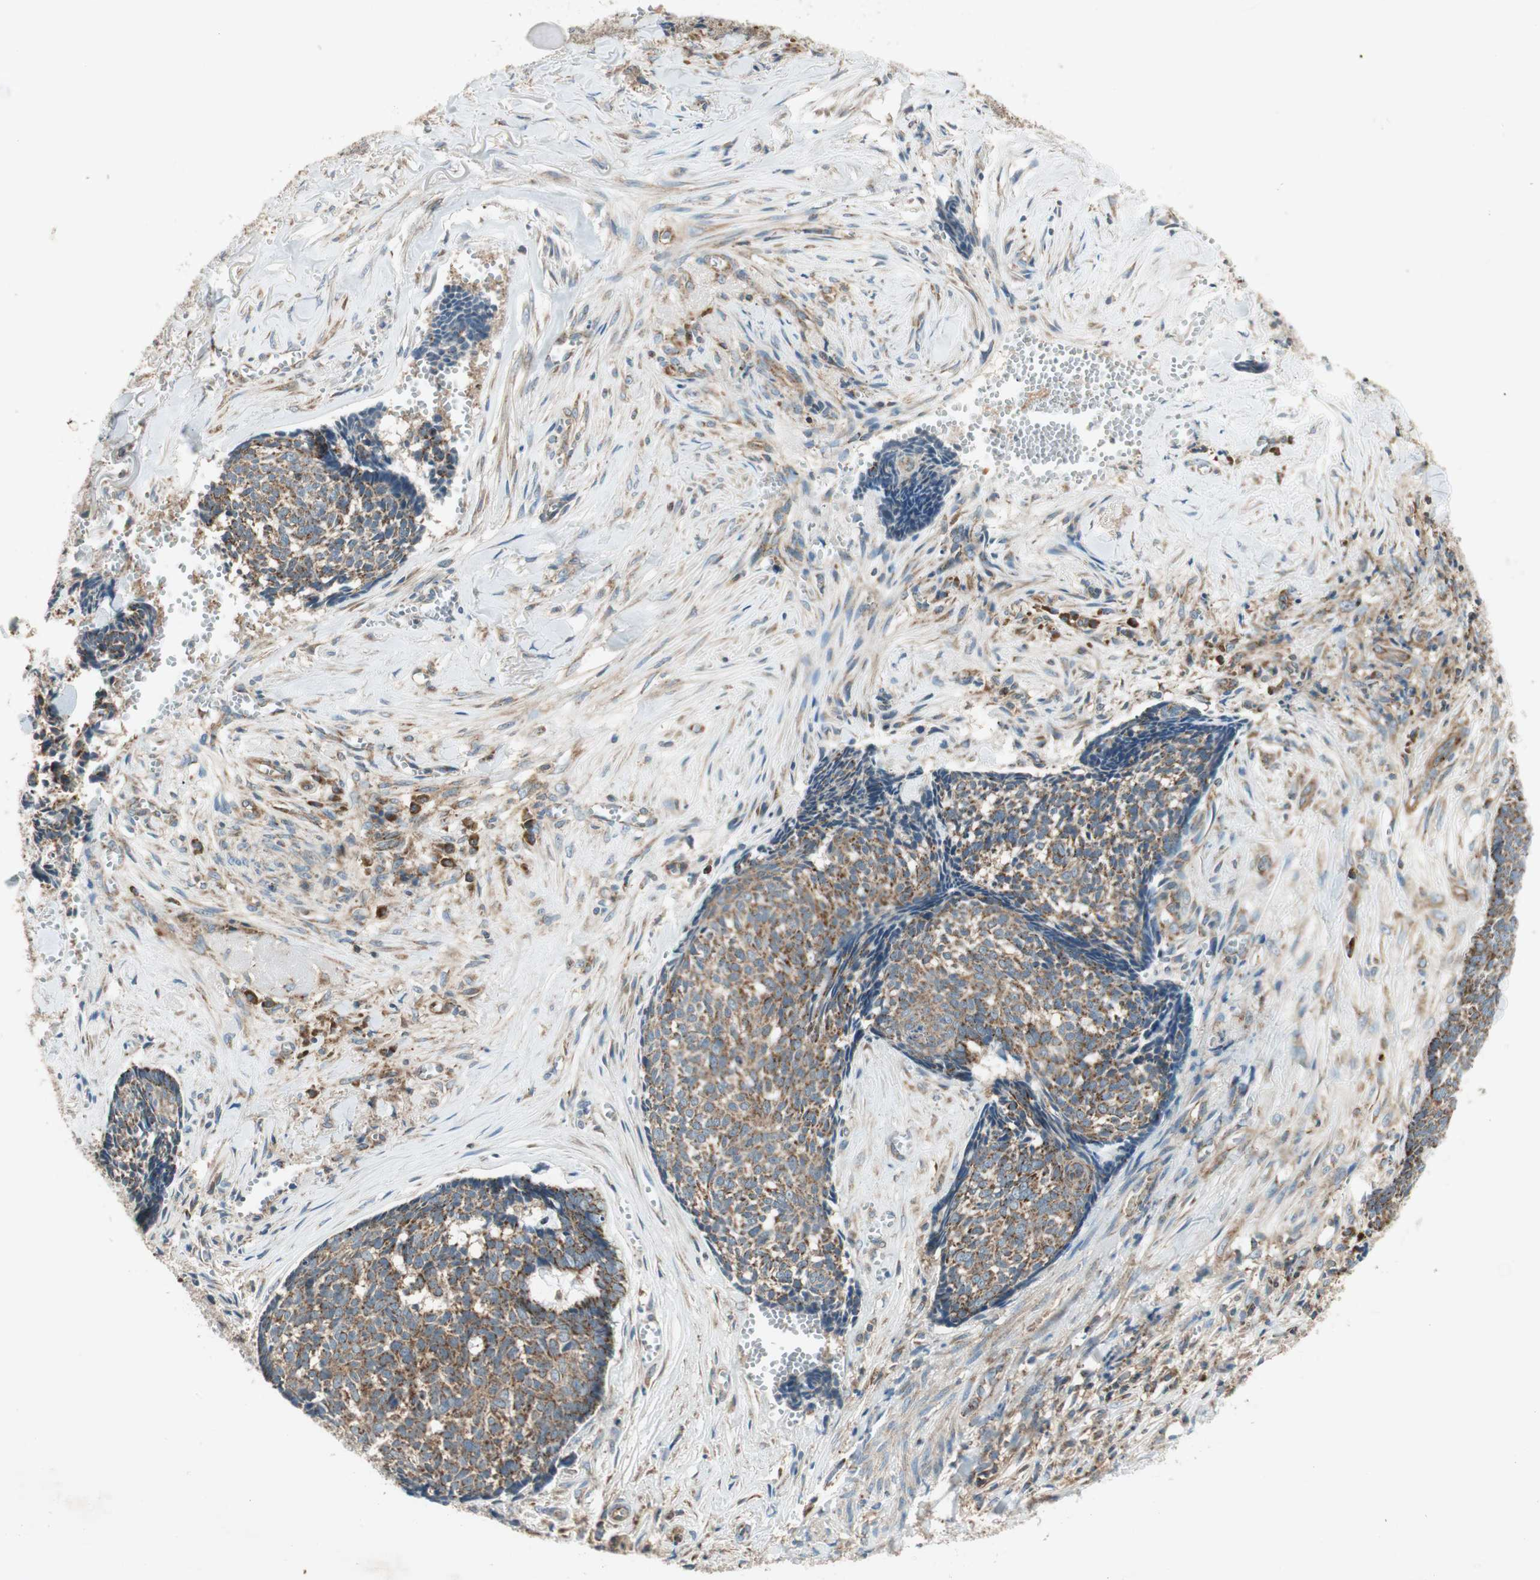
{"staining": {"intensity": "strong", "quantity": ">75%", "location": "cytoplasmic/membranous"}, "tissue": "skin cancer", "cell_type": "Tumor cells", "image_type": "cancer", "snomed": [{"axis": "morphology", "description": "Basal cell carcinoma"}, {"axis": "topography", "description": "Skin"}], "caption": "Skin cancer (basal cell carcinoma) was stained to show a protein in brown. There is high levels of strong cytoplasmic/membranous positivity in approximately >75% of tumor cells. (DAB IHC, brown staining for protein, blue staining for nuclei).", "gene": "CHADL", "patient": {"sex": "male", "age": 84}}